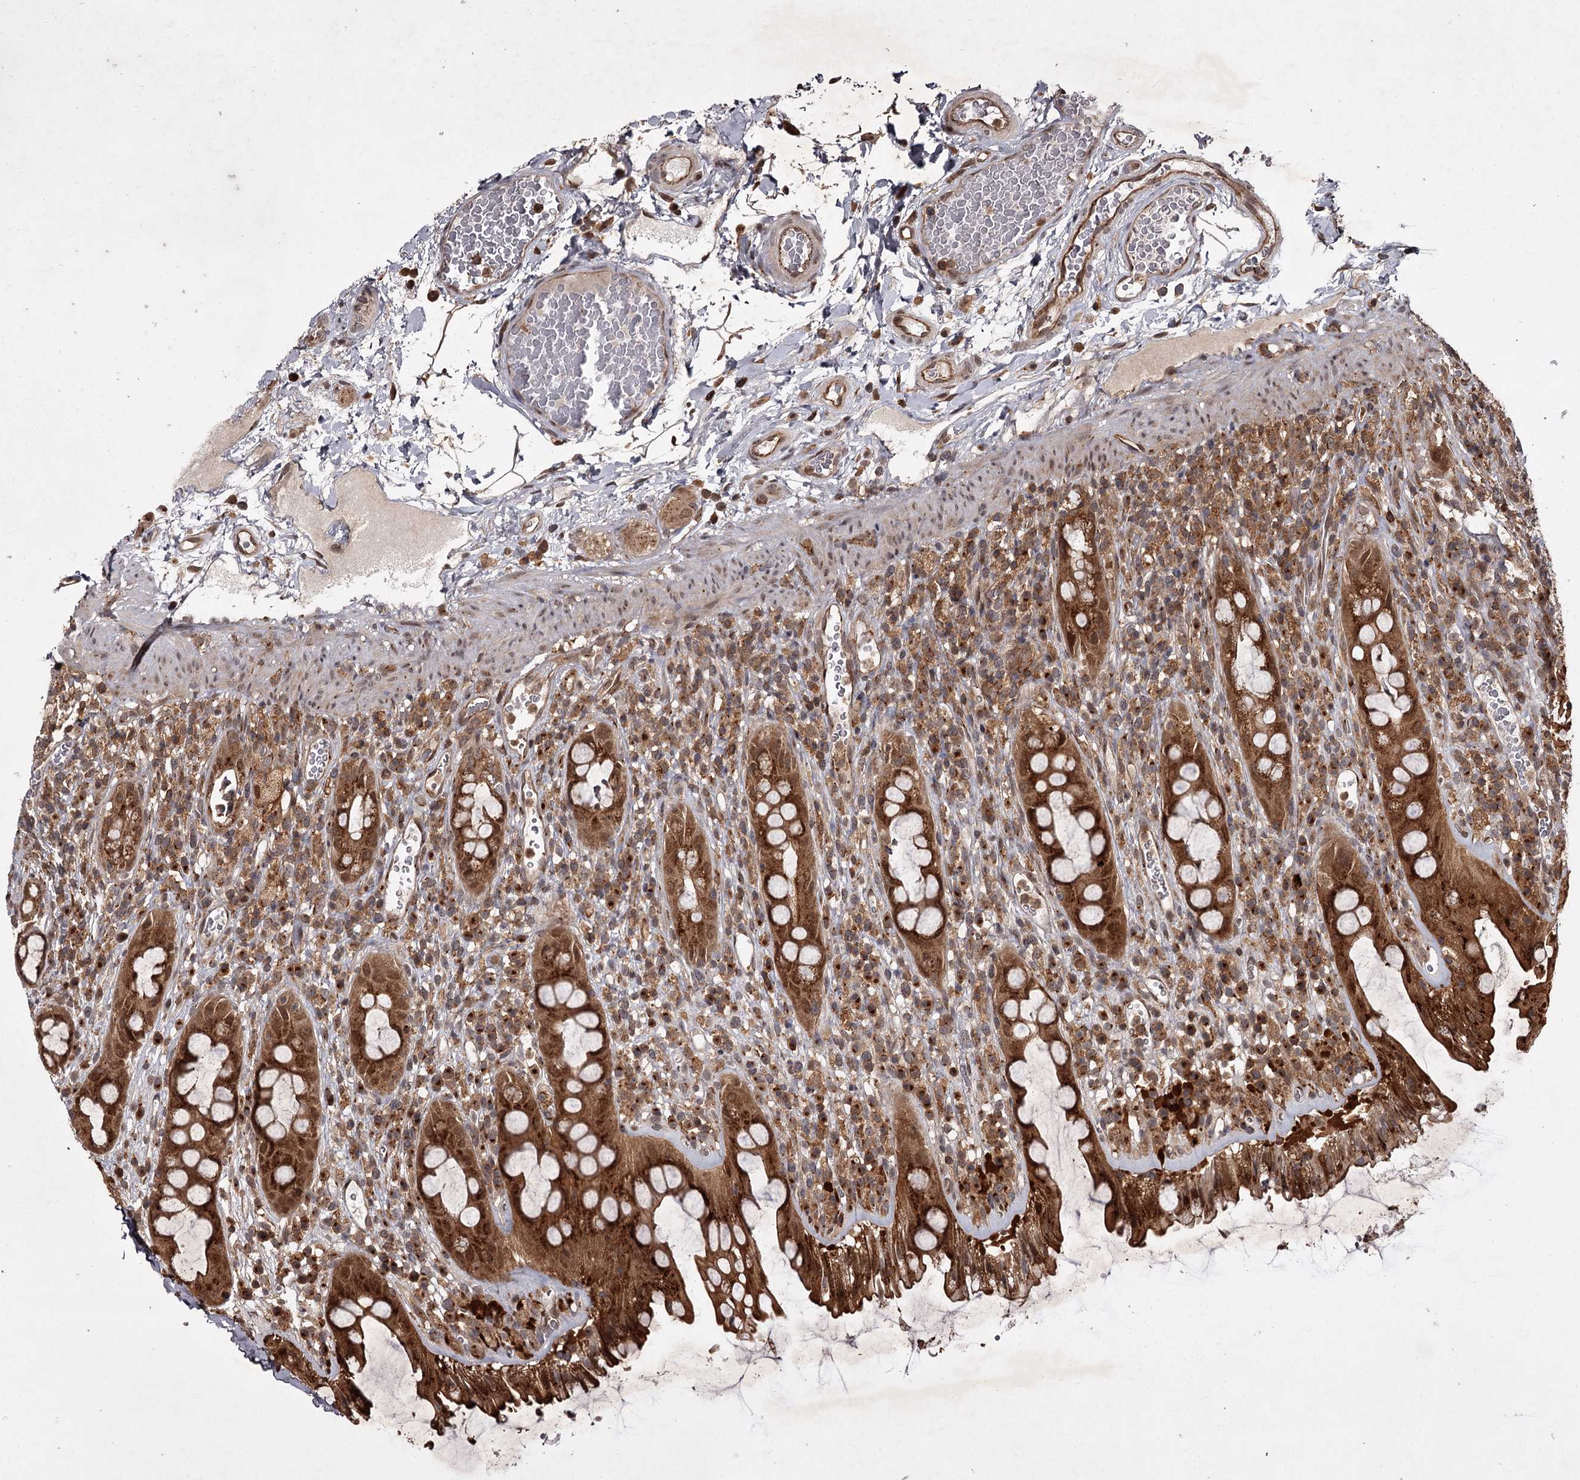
{"staining": {"intensity": "moderate", "quantity": ">75%", "location": "cytoplasmic/membranous,nuclear"}, "tissue": "rectum", "cell_type": "Glandular cells", "image_type": "normal", "snomed": [{"axis": "morphology", "description": "Normal tissue, NOS"}, {"axis": "topography", "description": "Rectum"}], "caption": "A high-resolution micrograph shows immunohistochemistry (IHC) staining of normal rectum, which displays moderate cytoplasmic/membranous,nuclear staining in about >75% of glandular cells.", "gene": "TBC1D23", "patient": {"sex": "female", "age": 57}}